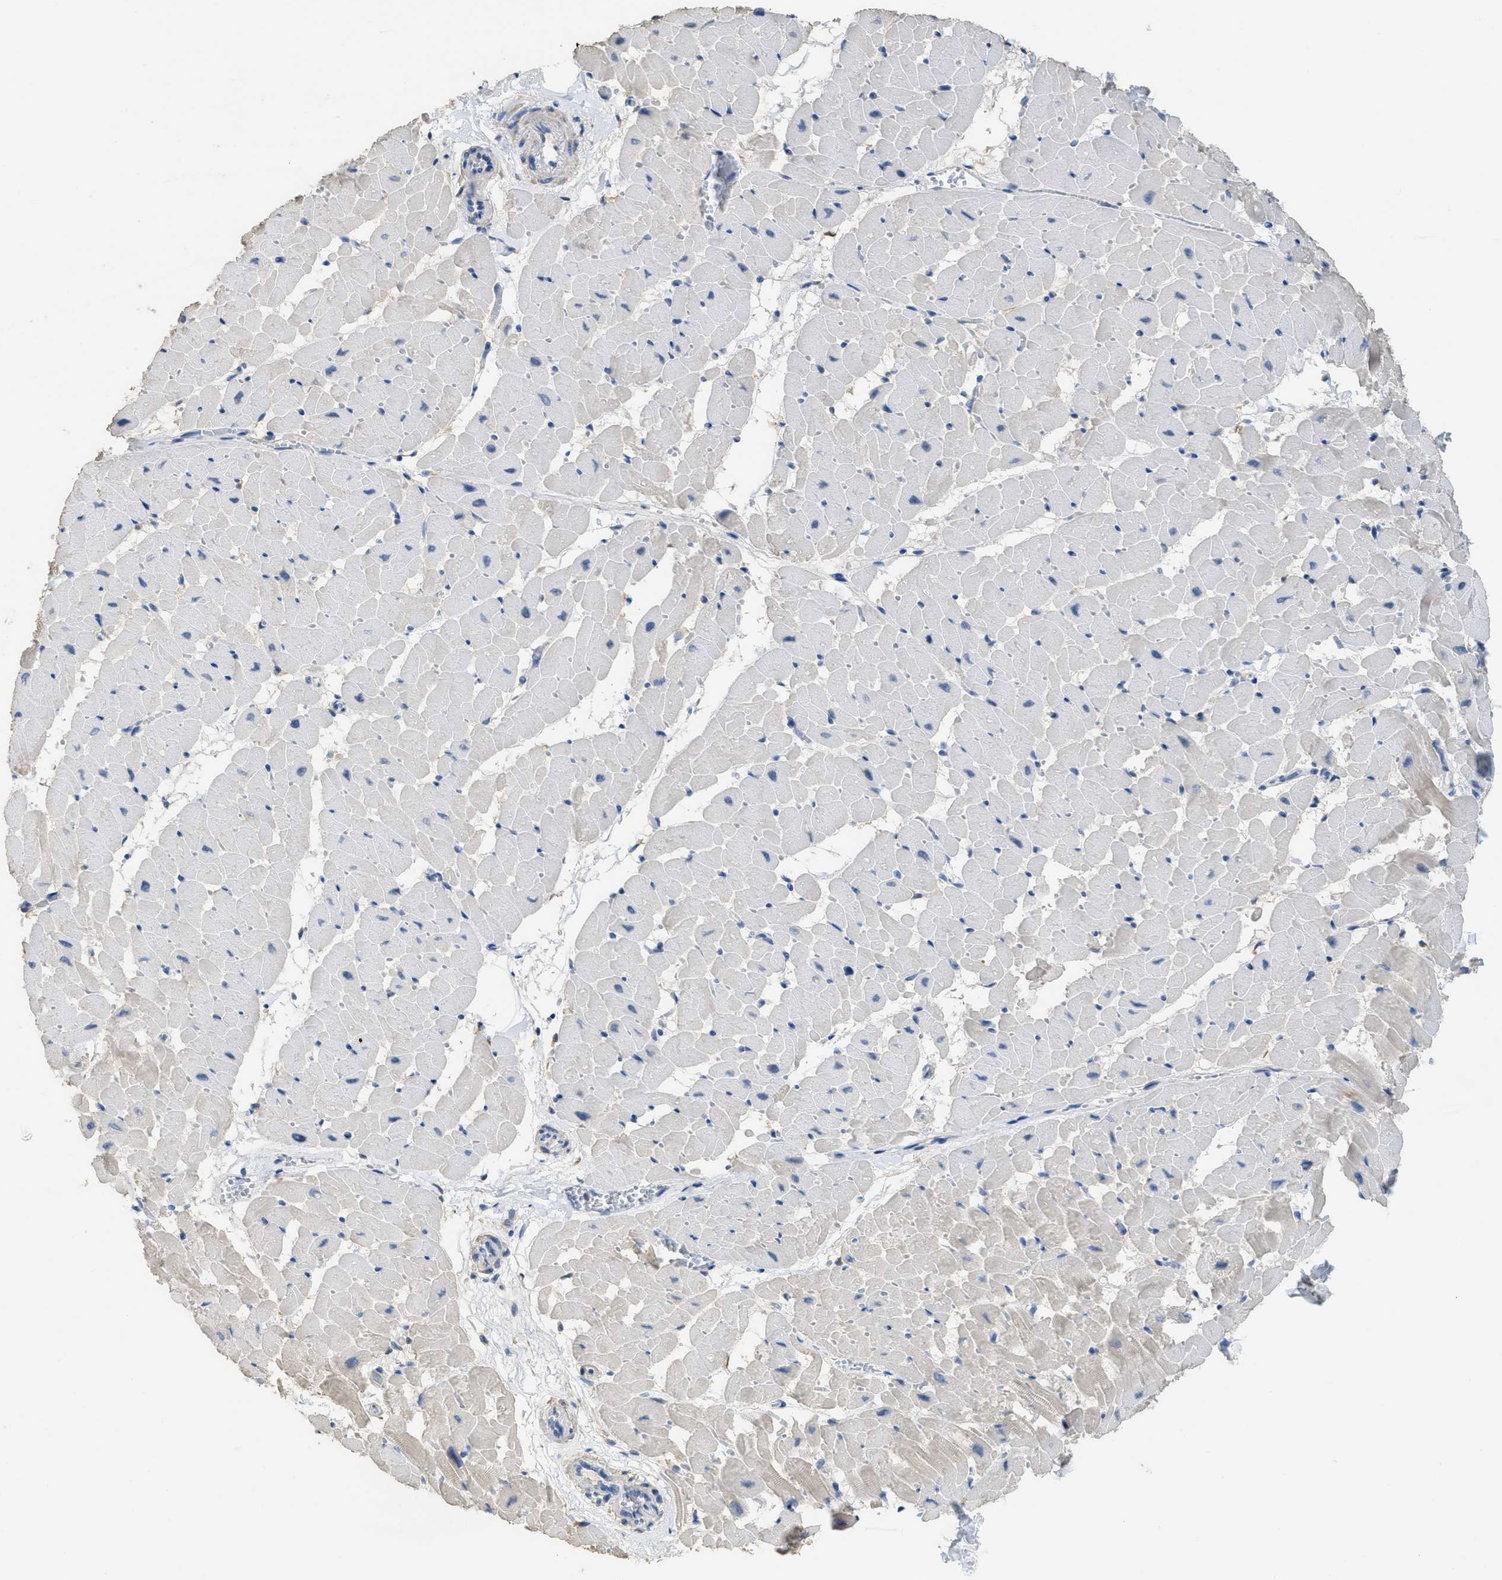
{"staining": {"intensity": "weak", "quantity": "<25%", "location": "cytoplasmic/membranous"}, "tissue": "heart muscle", "cell_type": "Cardiomyocytes", "image_type": "normal", "snomed": [{"axis": "morphology", "description": "Normal tissue, NOS"}, {"axis": "topography", "description": "Heart"}], "caption": "This is an immunohistochemistry (IHC) image of benign human heart muscle. There is no positivity in cardiomyocytes.", "gene": "SFXN2", "patient": {"sex": "female", "age": 19}}